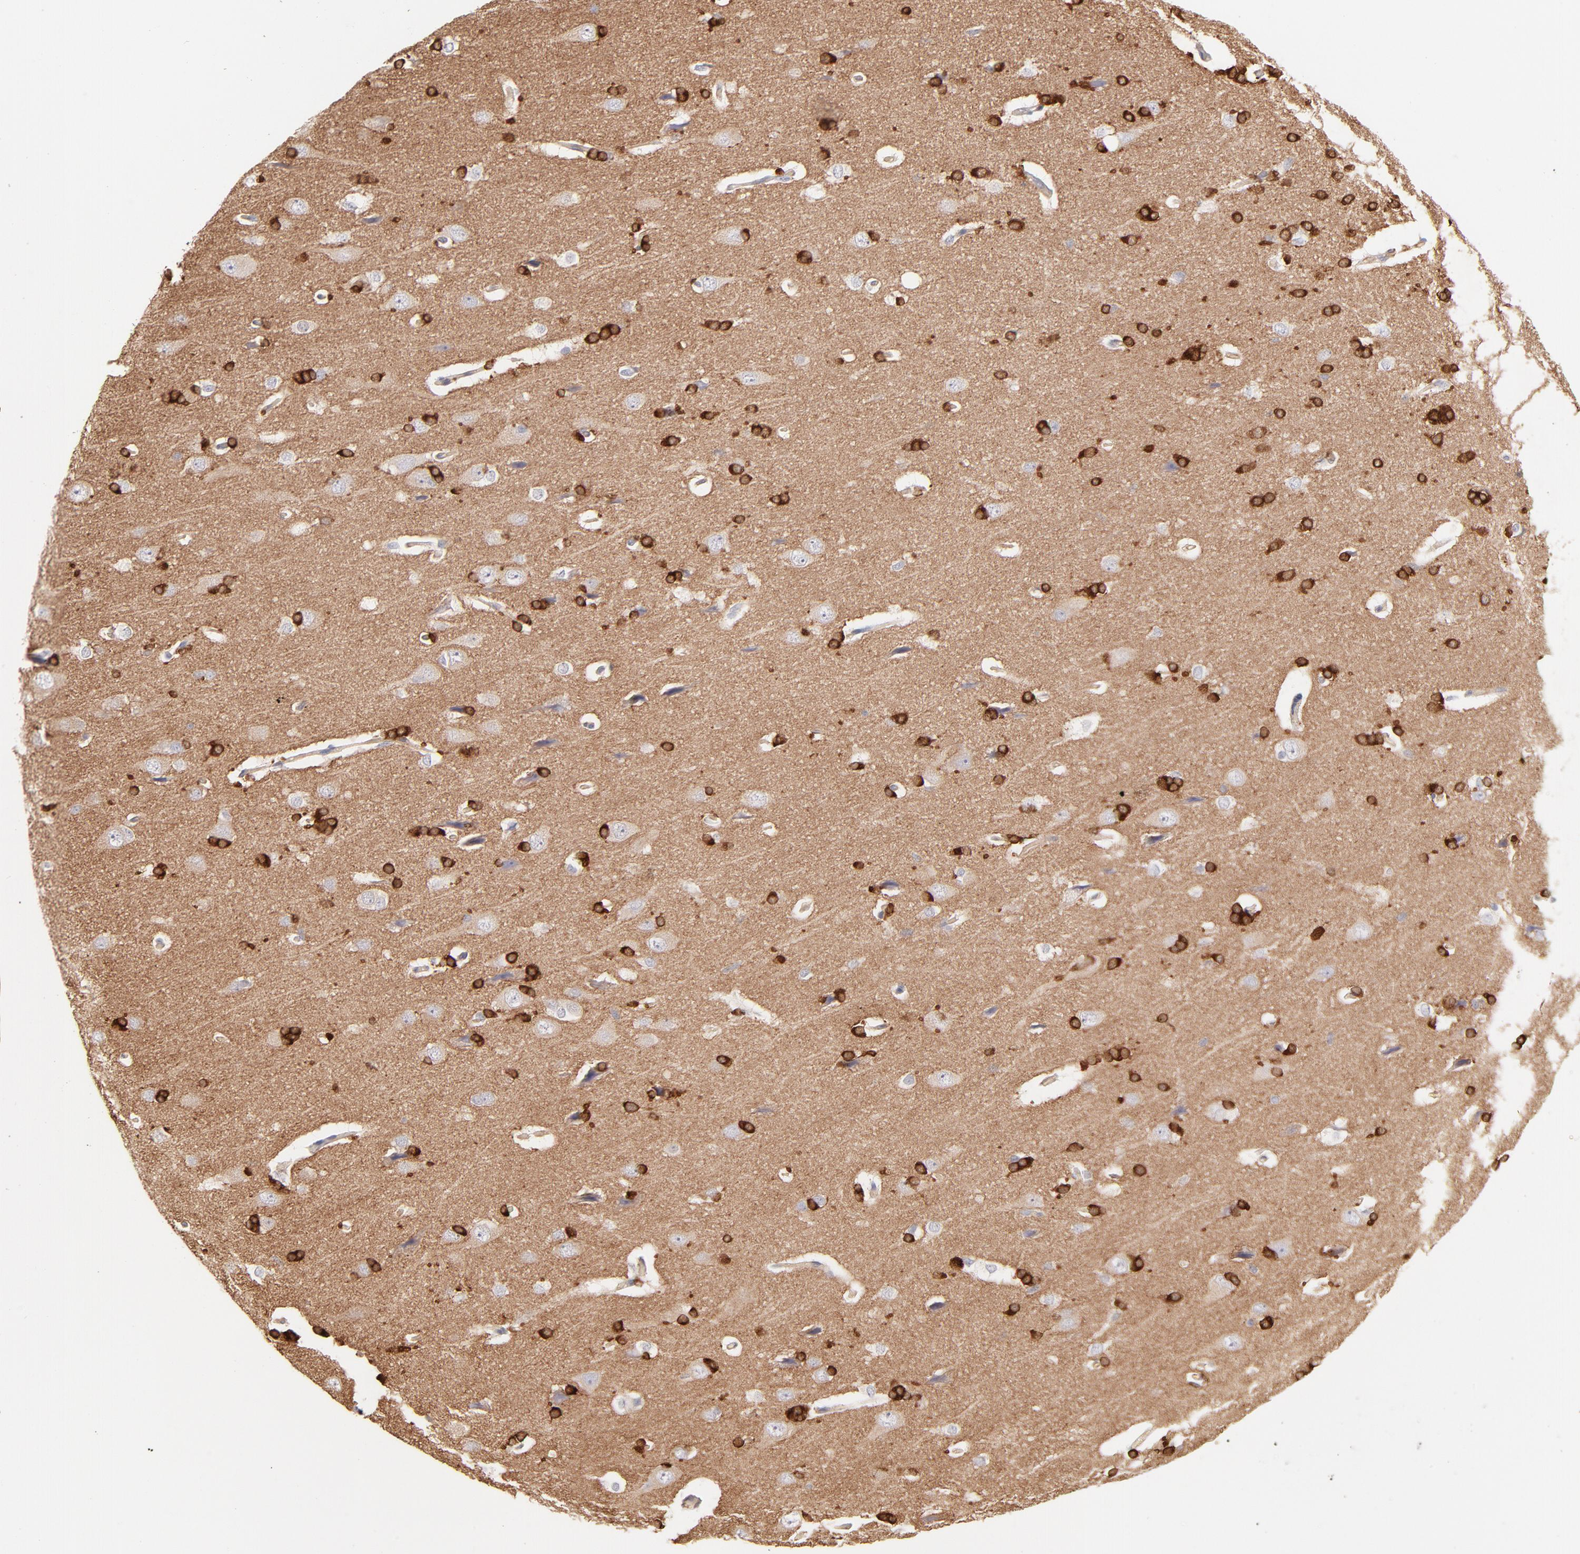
{"staining": {"intensity": "weak", "quantity": "25%-75%", "location": "cytoplasmic/membranous"}, "tissue": "cerebral cortex", "cell_type": "Endothelial cells", "image_type": "normal", "snomed": [{"axis": "morphology", "description": "Normal tissue, NOS"}, {"axis": "topography", "description": "Cerebral cortex"}], "caption": "Protein expression analysis of normal human cerebral cortex reveals weak cytoplasmic/membranous staining in about 25%-75% of endothelial cells.", "gene": "LDLRAP1", "patient": {"sex": "male", "age": 62}}